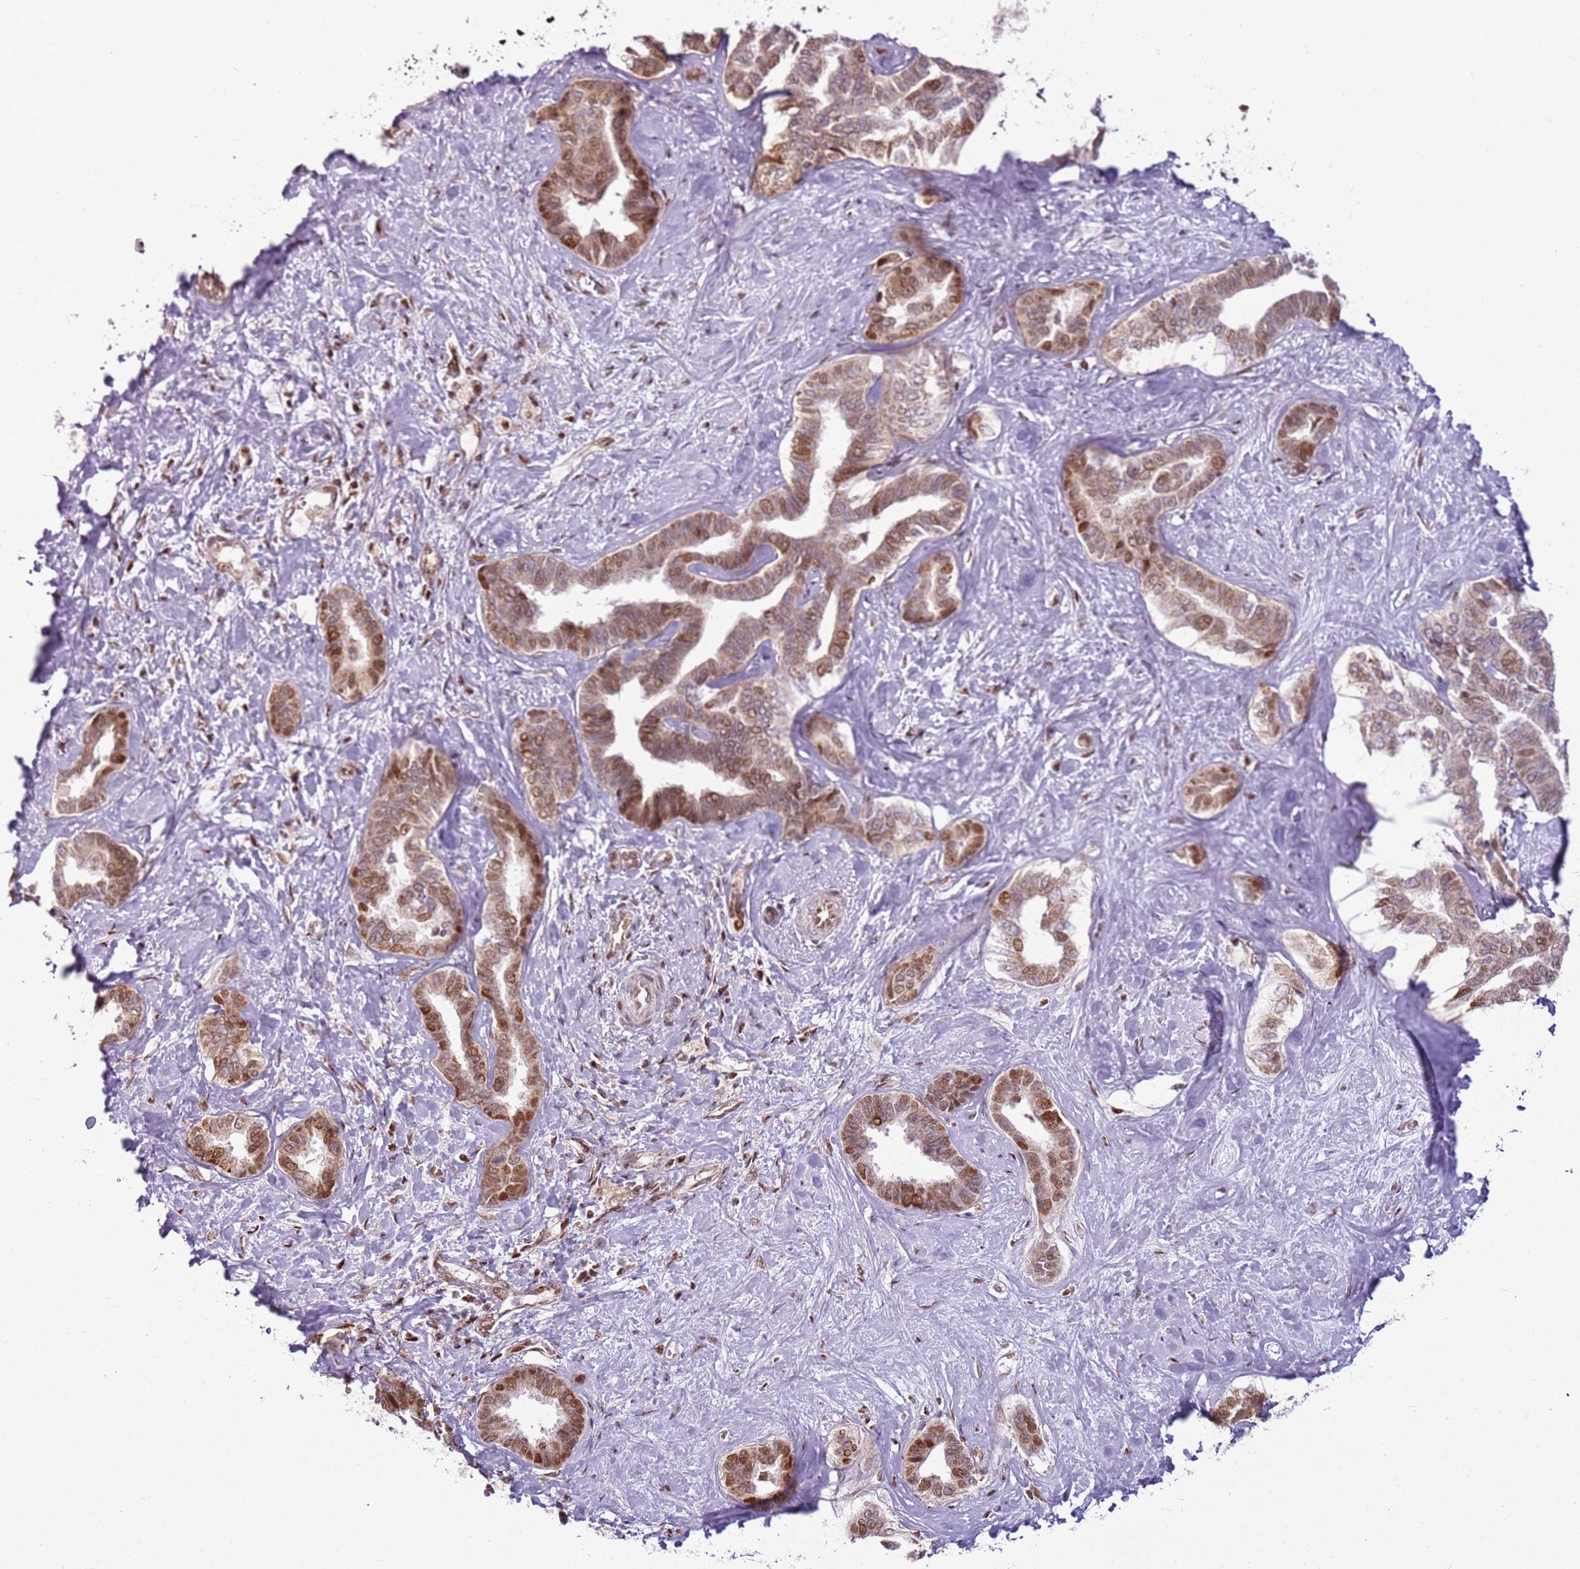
{"staining": {"intensity": "moderate", "quantity": ">75%", "location": "cytoplasmic/membranous,nuclear"}, "tissue": "liver cancer", "cell_type": "Tumor cells", "image_type": "cancer", "snomed": [{"axis": "morphology", "description": "Cholangiocarcinoma"}, {"axis": "topography", "description": "Liver"}], "caption": "Protein staining reveals moderate cytoplasmic/membranous and nuclear positivity in approximately >75% of tumor cells in liver cholangiocarcinoma.", "gene": "PCTP", "patient": {"sex": "female", "age": 77}}